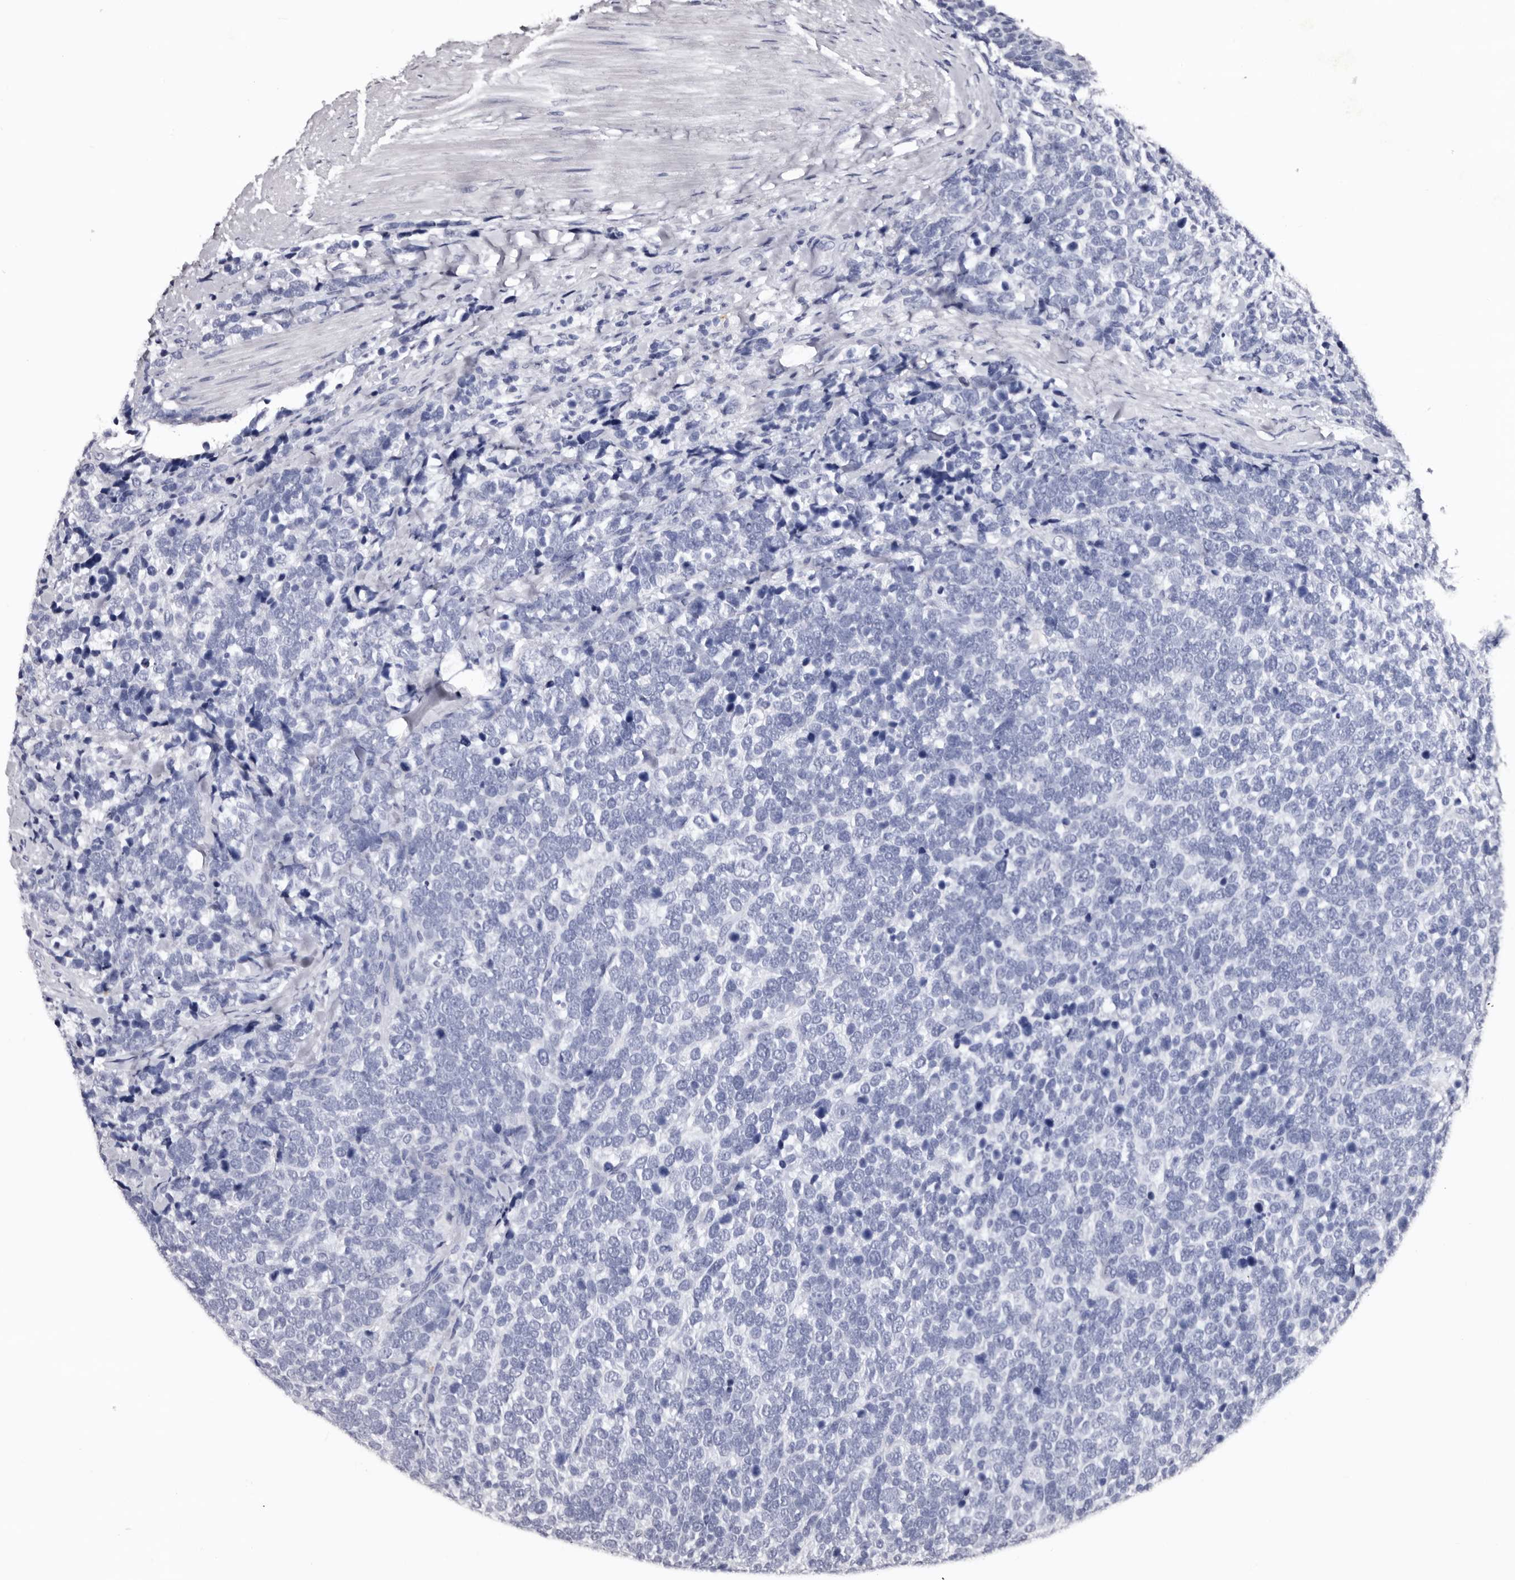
{"staining": {"intensity": "negative", "quantity": "none", "location": "none"}, "tissue": "urothelial cancer", "cell_type": "Tumor cells", "image_type": "cancer", "snomed": [{"axis": "morphology", "description": "Urothelial carcinoma, High grade"}, {"axis": "topography", "description": "Urinary bladder"}], "caption": "Immunohistochemical staining of human urothelial carcinoma (high-grade) shows no significant staining in tumor cells.", "gene": "SLC10A4", "patient": {"sex": "female", "age": 82}}